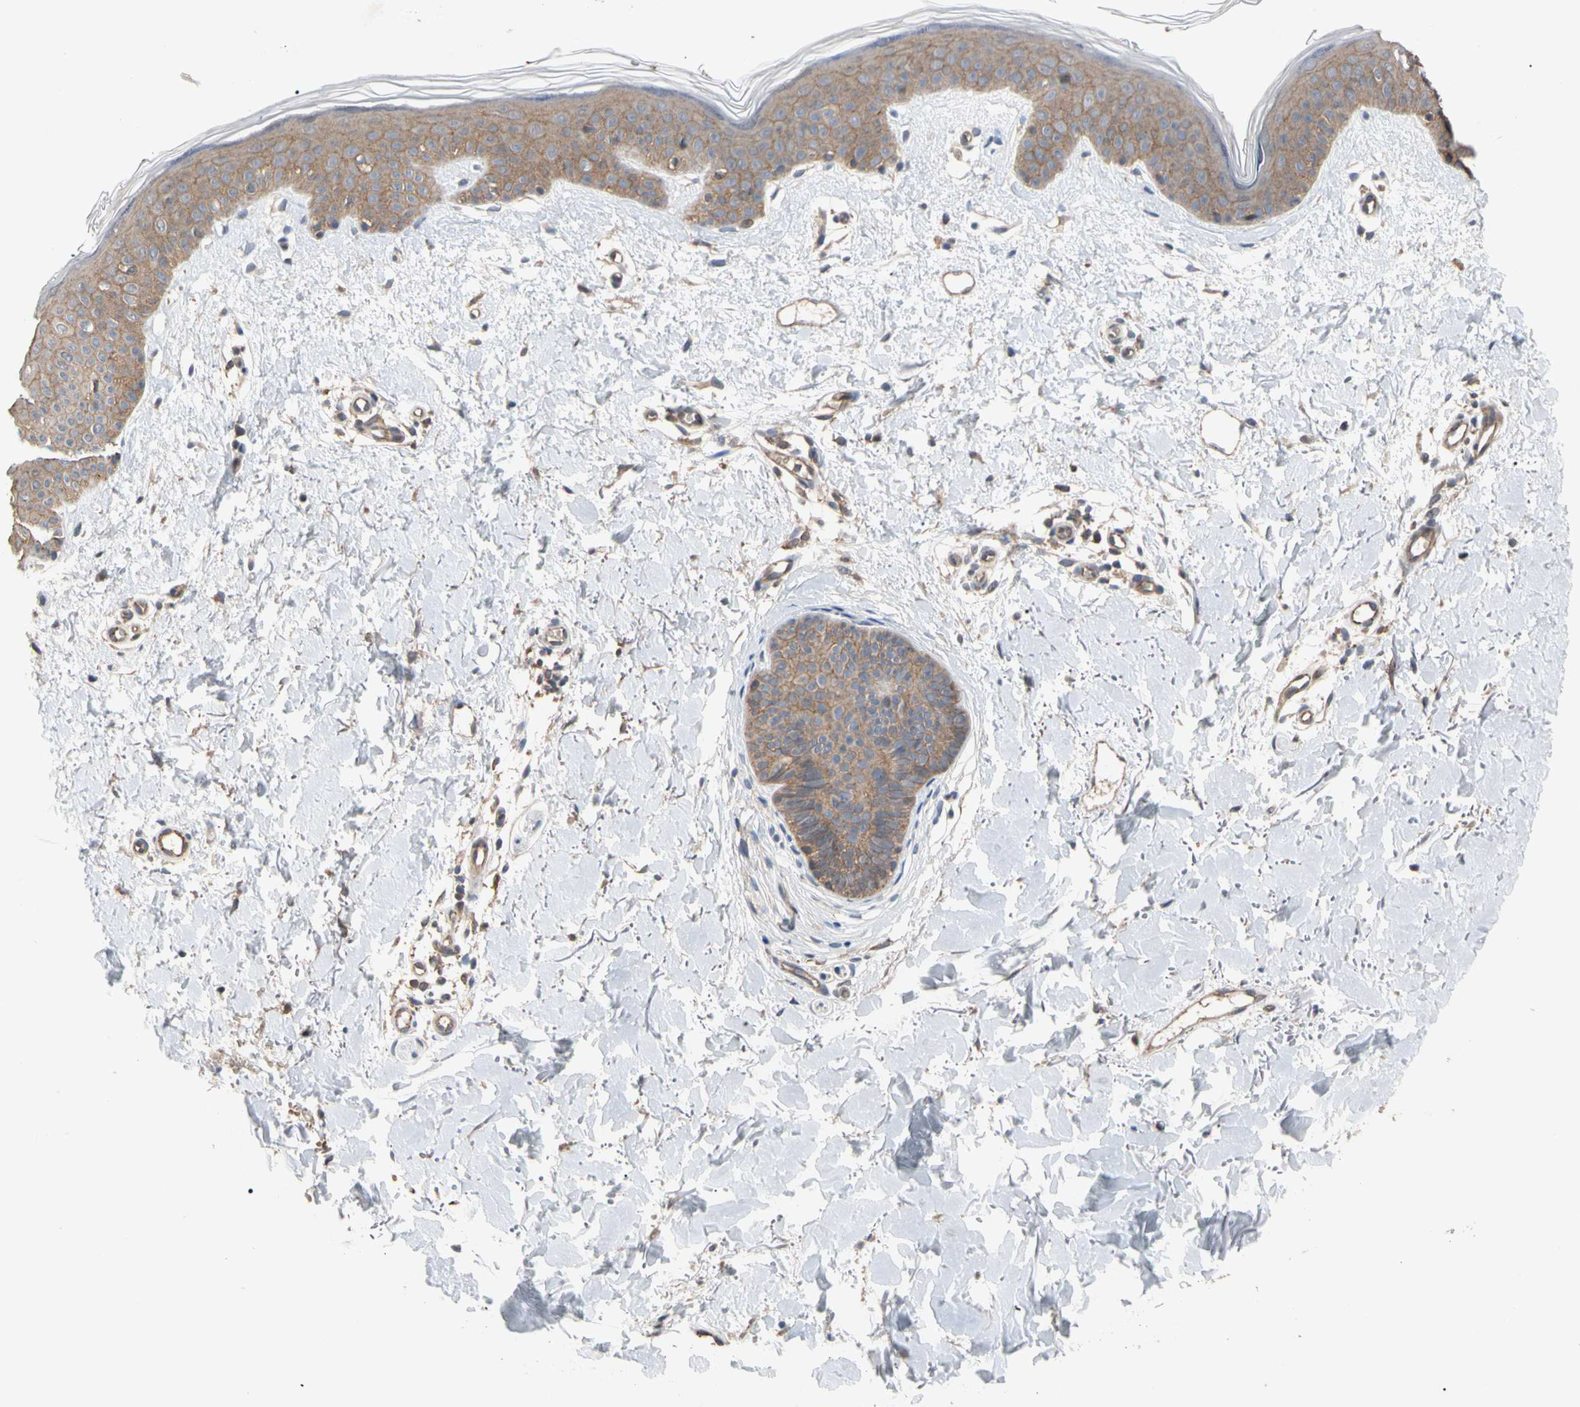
{"staining": {"intensity": "moderate", "quantity": "25%-75%", "location": "cytoplasmic/membranous"}, "tissue": "skin", "cell_type": "Fibroblasts", "image_type": "normal", "snomed": [{"axis": "morphology", "description": "Normal tissue, NOS"}, {"axis": "topography", "description": "Skin"}], "caption": "Immunohistochemical staining of unremarkable skin displays moderate cytoplasmic/membranous protein expression in about 25%-75% of fibroblasts. (DAB (3,3'-diaminobenzidine) IHC with brightfield microscopy, high magnification).", "gene": "DPP8", "patient": {"sex": "female", "age": 56}}